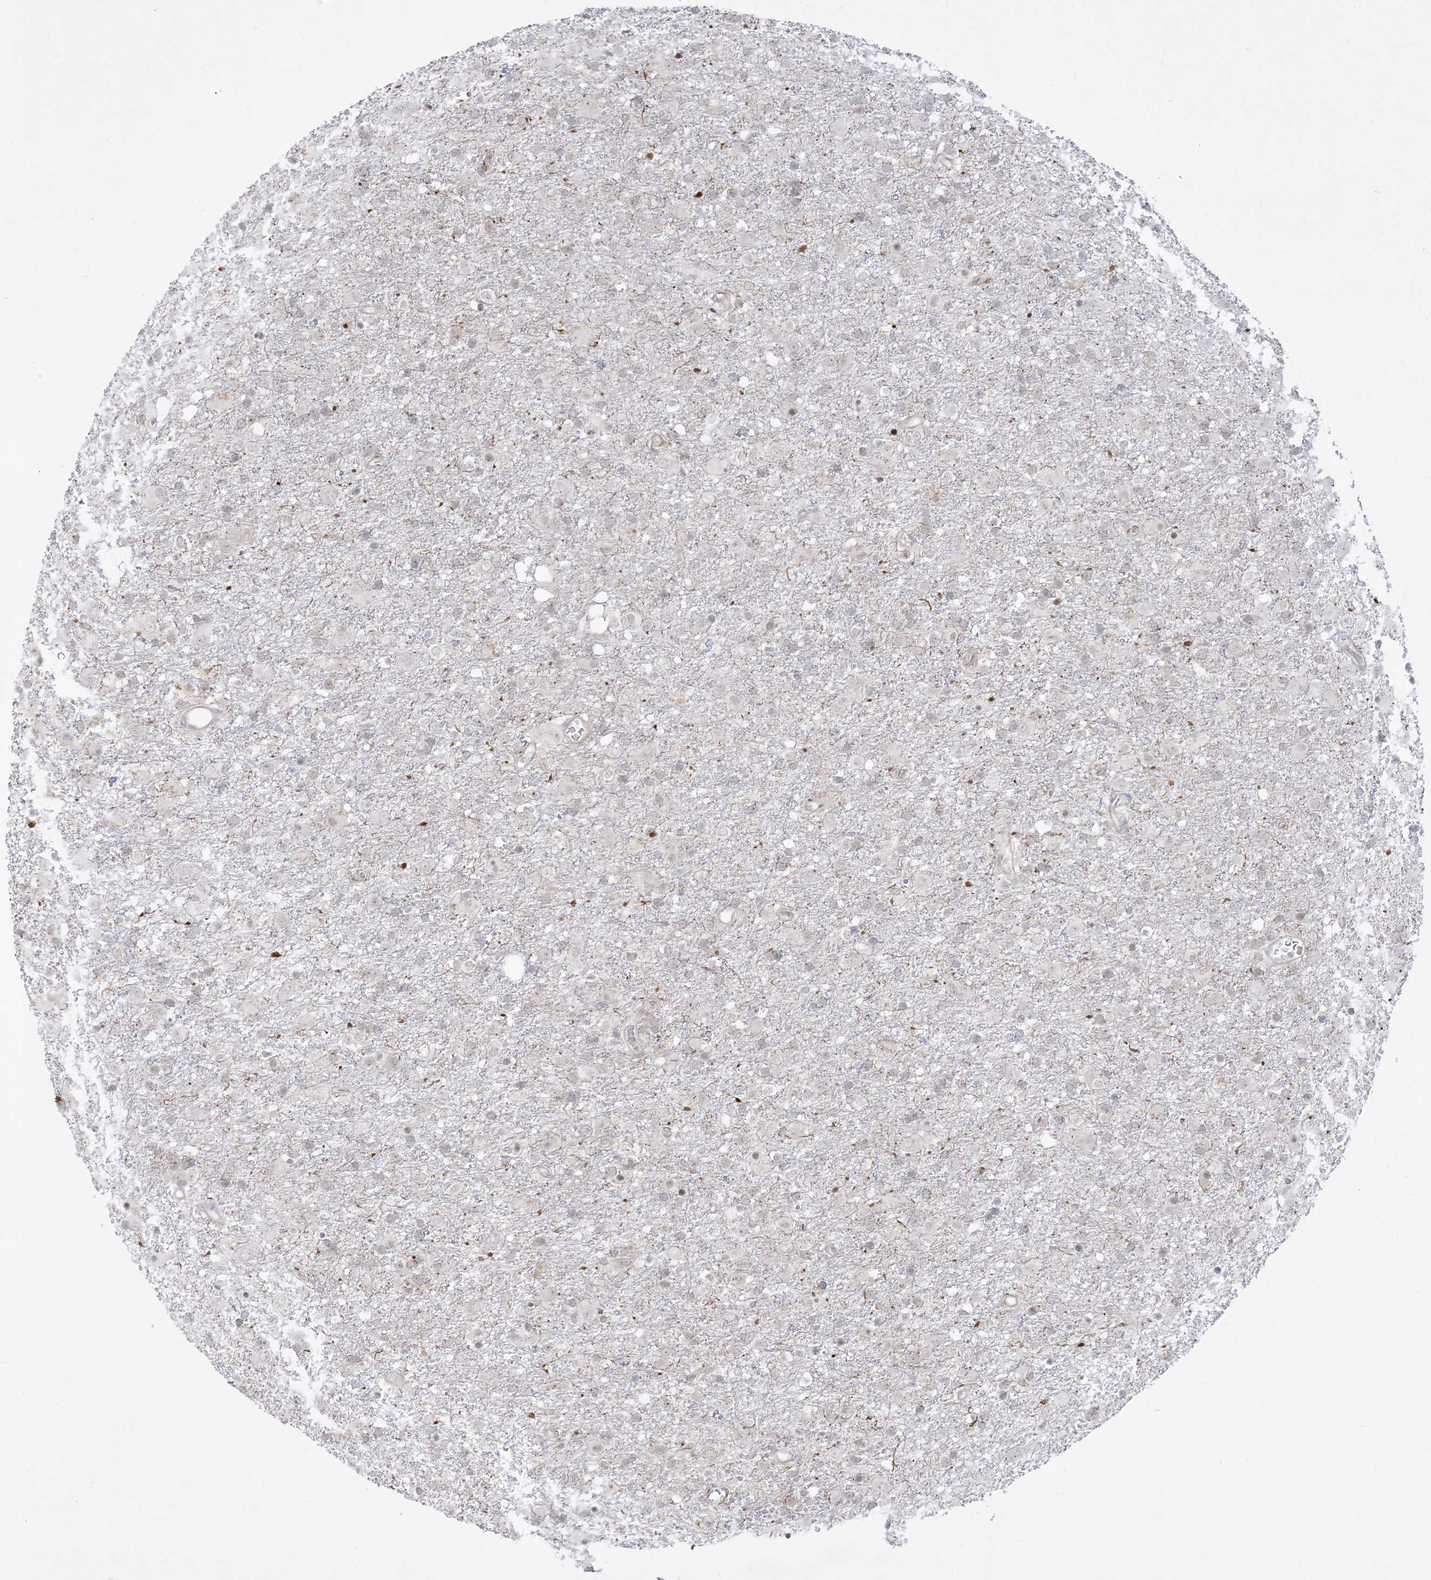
{"staining": {"intensity": "negative", "quantity": "none", "location": "none"}, "tissue": "glioma", "cell_type": "Tumor cells", "image_type": "cancer", "snomed": [{"axis": "morphology", "description": "Glioma, malignant, Low grade"}, {"axis": "topography", "description": "Brain"}], "caption": "Tumor cells are negative for protein expression in human glioma.", "gene": "PTK6", "patient": {"sex": "male", "age": 65}}